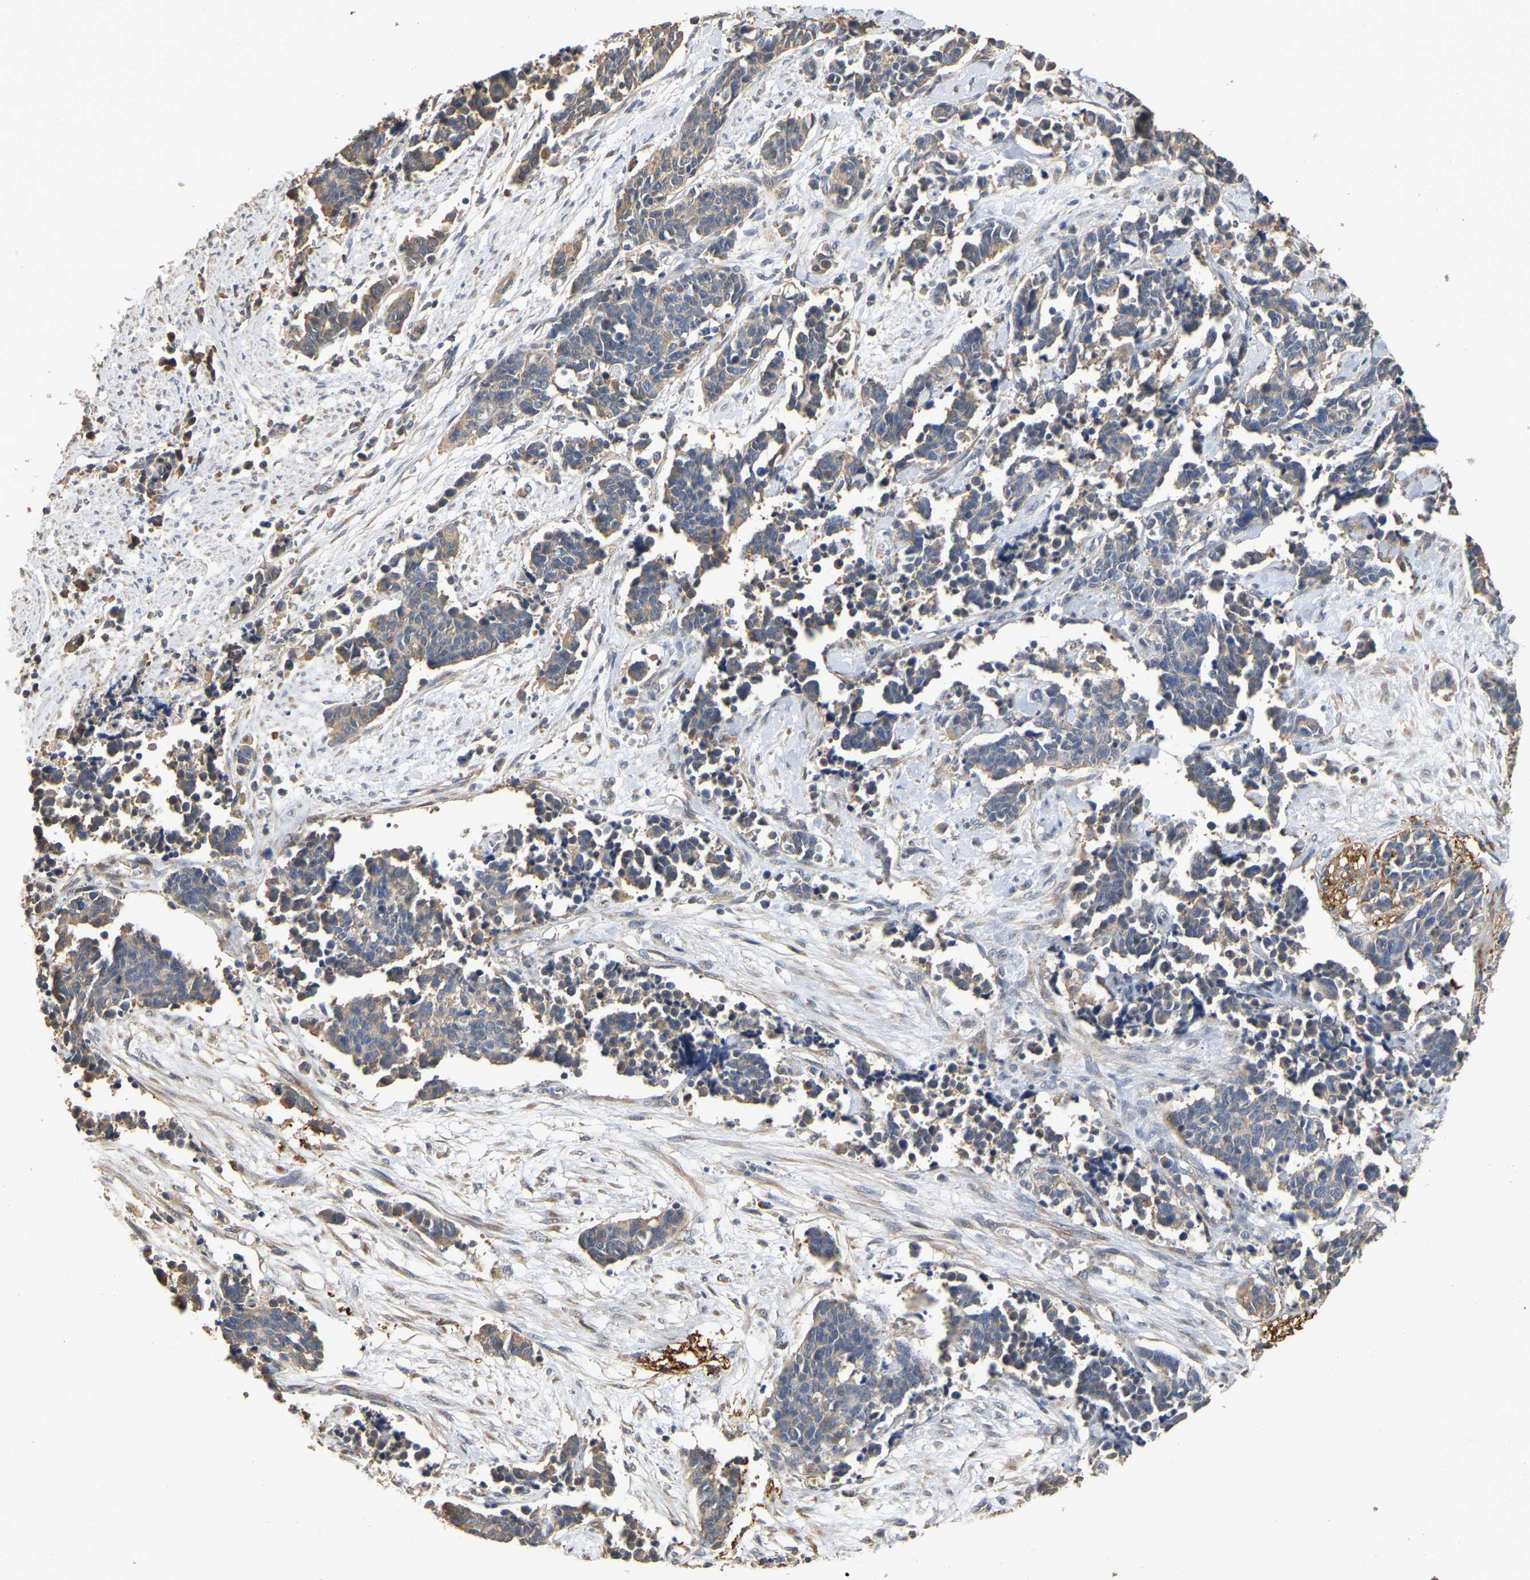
{"staining": {"intensity": "weak", "quantity": "25%-75%", "location": "cytoplasmic/membranous"}, "tissue": "cervical cancer", "cell_type": "Tumor cells", "image_type": "cancer", "snomed": [{"axis": "morphology", "description": "Squamous cell carcinoma, NOS"}, {"axis": "topography", "description": "Cervix"}], "caption": "Cervical squamous cell carcinoma stained with a brown dye displays weak cytoplasmic/membranous positive expression in approximately 25%-75% of tumor cells.", "gene": "NCS1", "patient": {"sex": "female", "age": 35}}